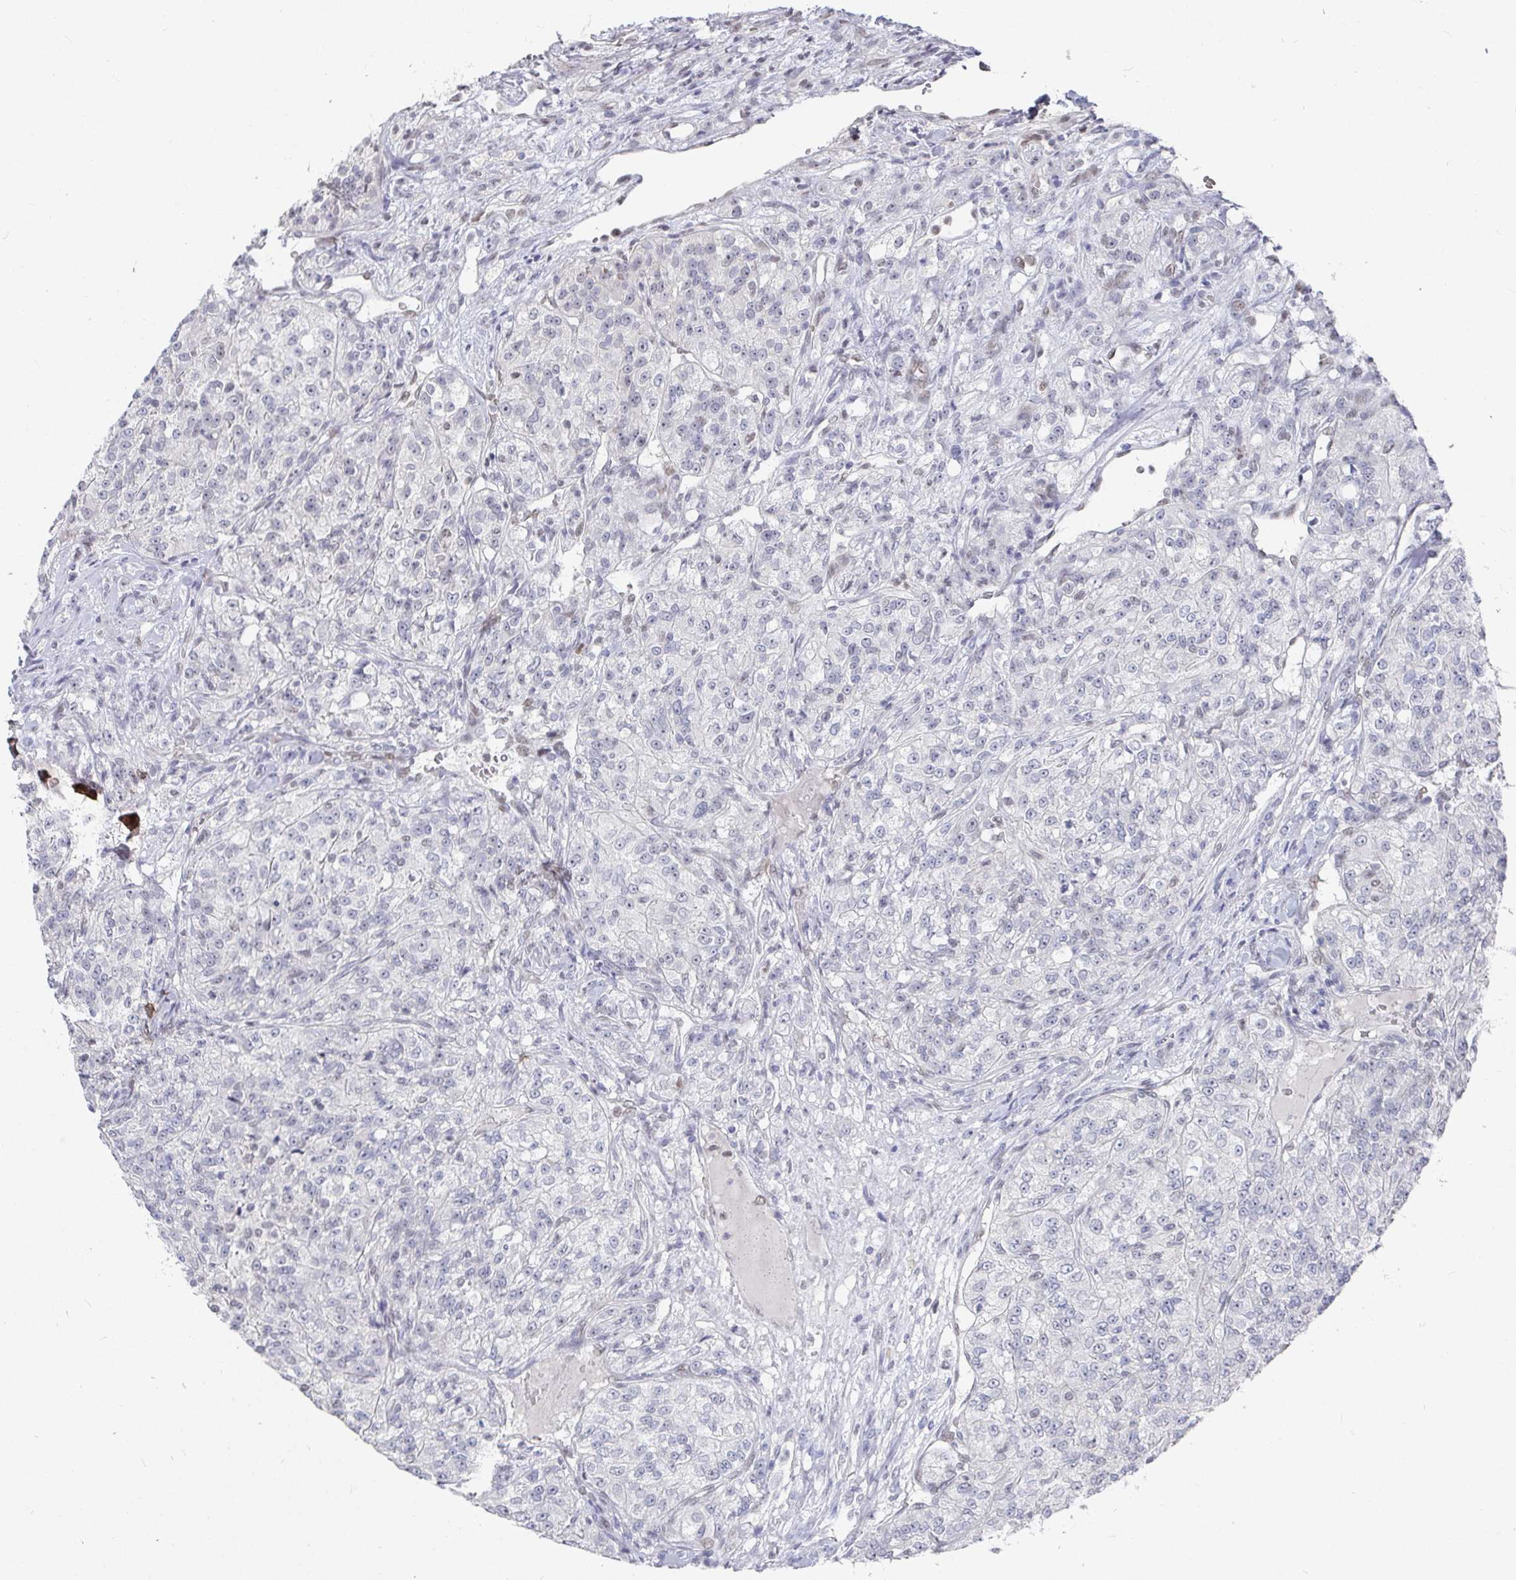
{"staining": {"intensity": "negative", "quantity": "none", "location": "none"}, "tissue": "renal cancer", "cell_type": "Tumor cells", "image_type": "cancer", "snomed": [{"axis": "morphology", "description": "Adenocarcinoma, NOS"}, {"axis": "topography", "description": "Kidney"}], "caption": "This is an immunohistochemistry (IHC) image of human adenocarcinoma (renal). There is no positivity in tumor cells.", "gene": "RCOR1", "patient": {"sex": "female", "age": 63}}